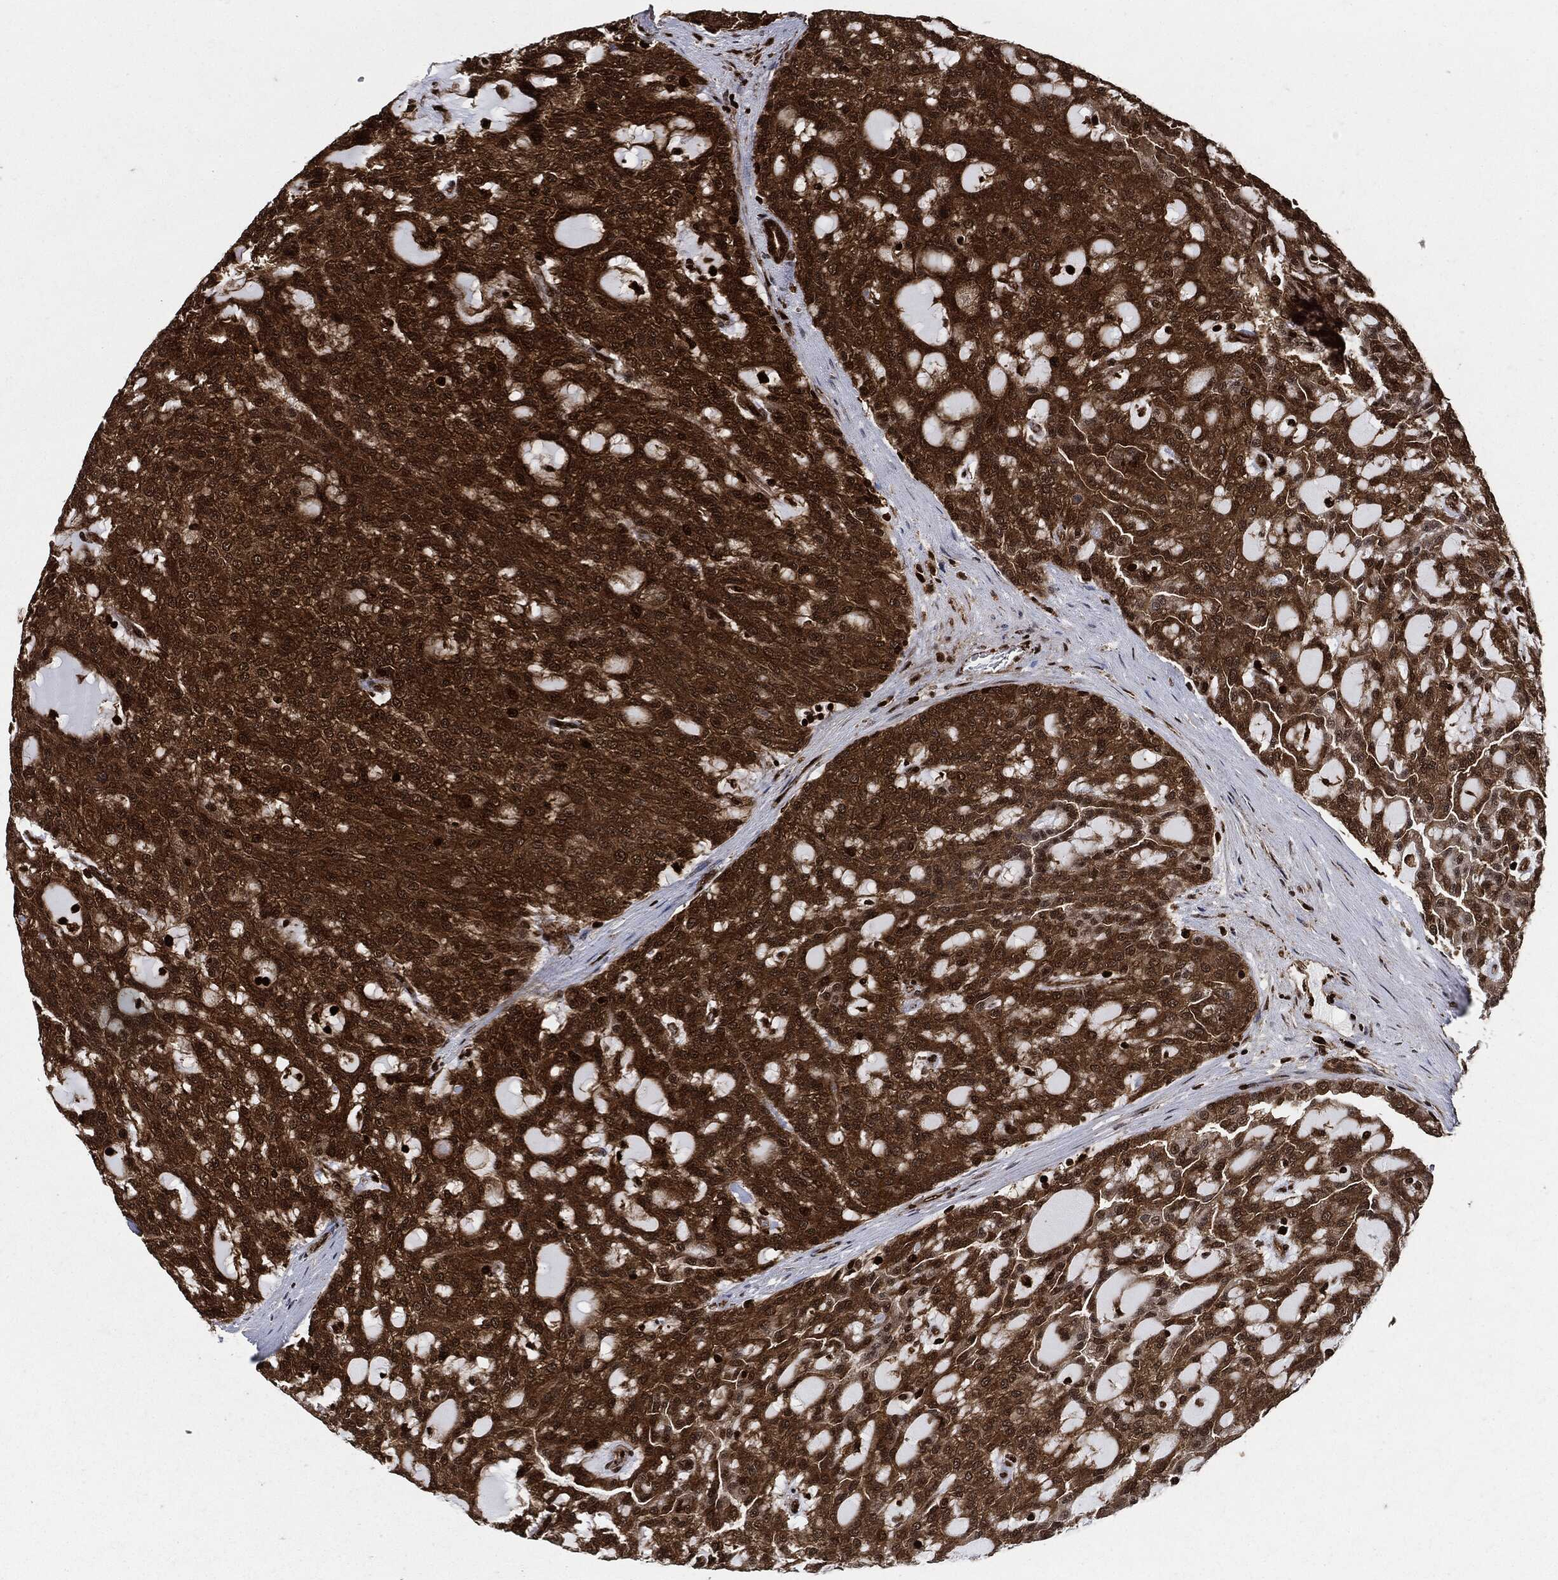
{"staining": {"intensity": "moderate", "quantity": ">75%", "location": "cytoplasmic/membranous"}, "tissue": "renal cancer", "cell_type": "Tumor cells", "image_type": "cancer", "snomed": [{"axis": "morphology", "description": "Adenocarcinoma, NOS"}, {"axis": "topography", "description": "Kidney"}], "caption": "Renal cancer tissue reveals moderate cytoplasmic/membranous expression in approximately >75% of tumor cells", "gene": "YWHAB", "patient": {"sex": "male", "age": 63}}